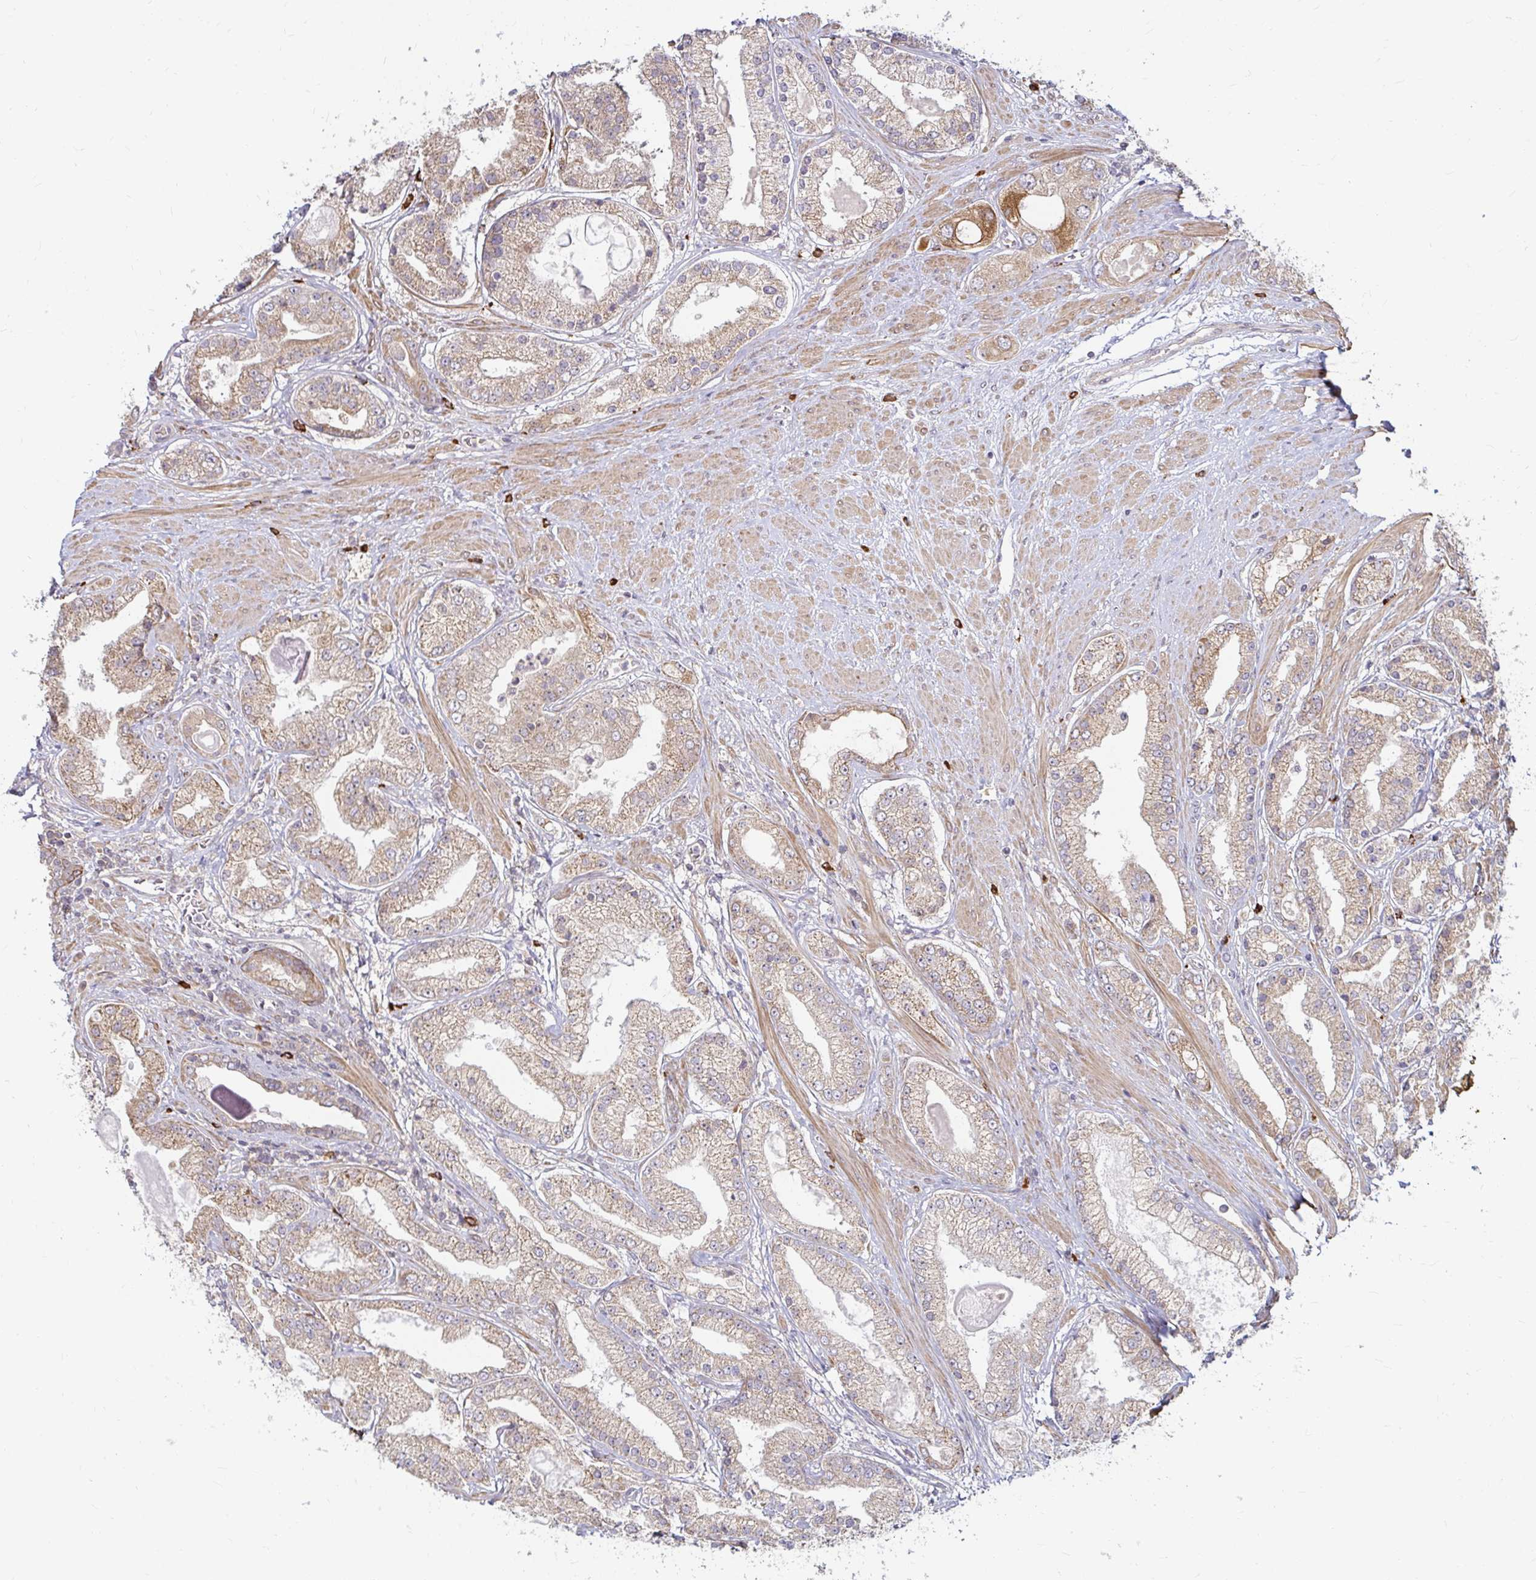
{"staining": {"intensity": "weak", "quantity": ">75%", "location": "cytoplasmic/membranous"}, "tissue": "prostate cancer", "cell_type": "Tumor cells", "image_type": "cancer", "snomed": [{"axis": "morphology", "description": "Adenocarcinoma, High grade"}, {"axis": "topography", "description": "Prostate"}], "caption": "Immunohistochemistry (DAB (3,3'-diaminobenzidine)) staining of prostate adenocarcinoma (high-grade) exhibits weak cytoplasmic/membranous protein expression in about >75% of tumor cells. Using DAB (brown) and hematoxylin (blue) stains, captured at high magnification using brightfield microscopy.", "gene": "CAST", "patient": {"sex": "male", "age": 67}}